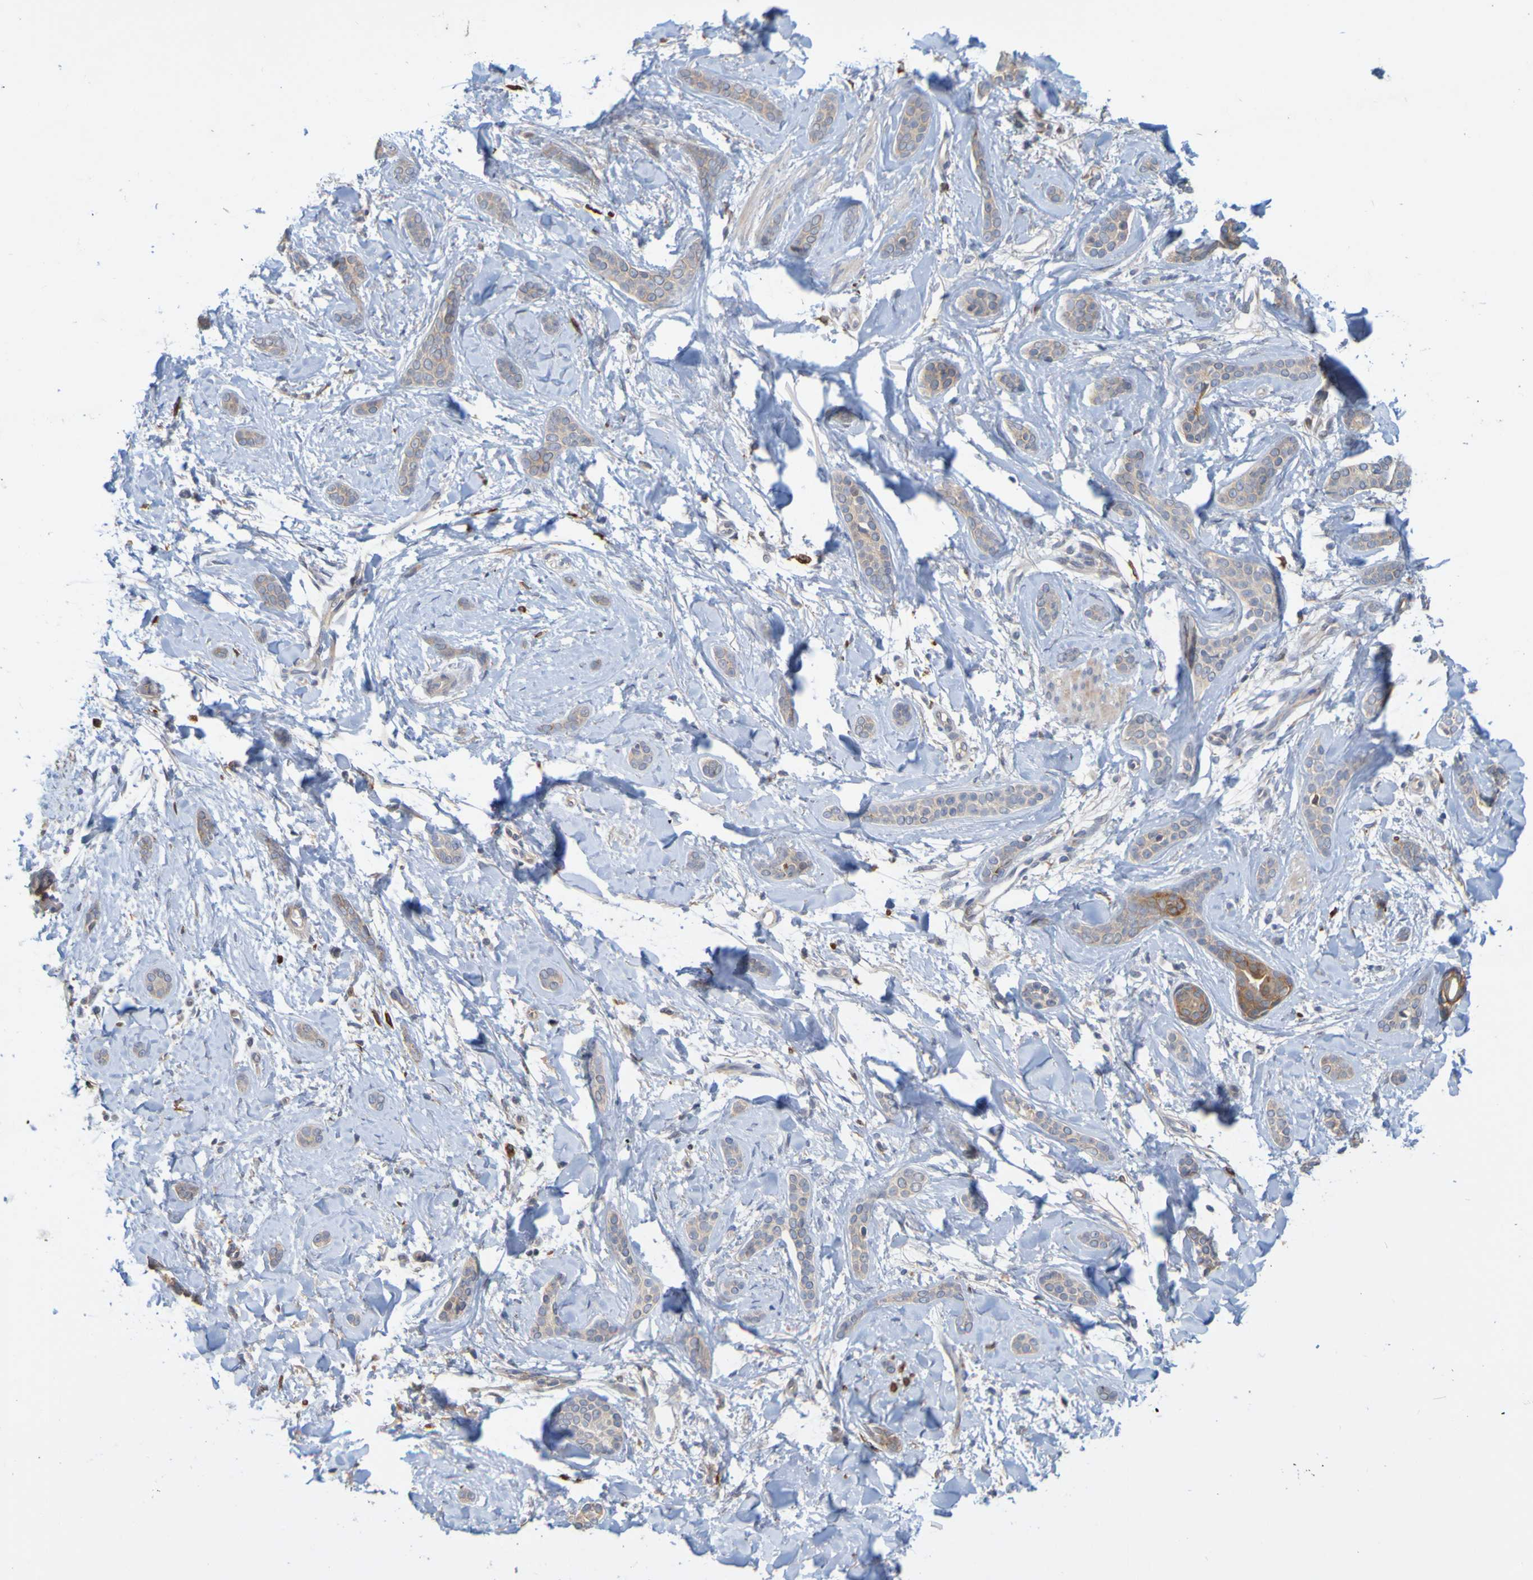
{"staining": {"intensity": "moderate", "quantity": "25%-75%", "location": "cytoplasmic/membranous"}, "tissue": "skin cancer", "cell_type": "Tumor cells", "image_type": "cancer", "snomed": [{"axis": "morphology", "description": "Basal cell carcinoma"}, {"axis": "morphology", "description": "Adnexal tumor, benign"}, {"axis": "topography", "description": "Skin"}], "caption": "Immunohistochemistry (IHC) of human skin cancer (benign adnexal tumor) demonstrates medium levels of moderate cytoplasmic/membranous positivity in about 25%-75% of tumor cells.", "gene": "NAV2", "patient": {"sex": "female", "age": 42}}